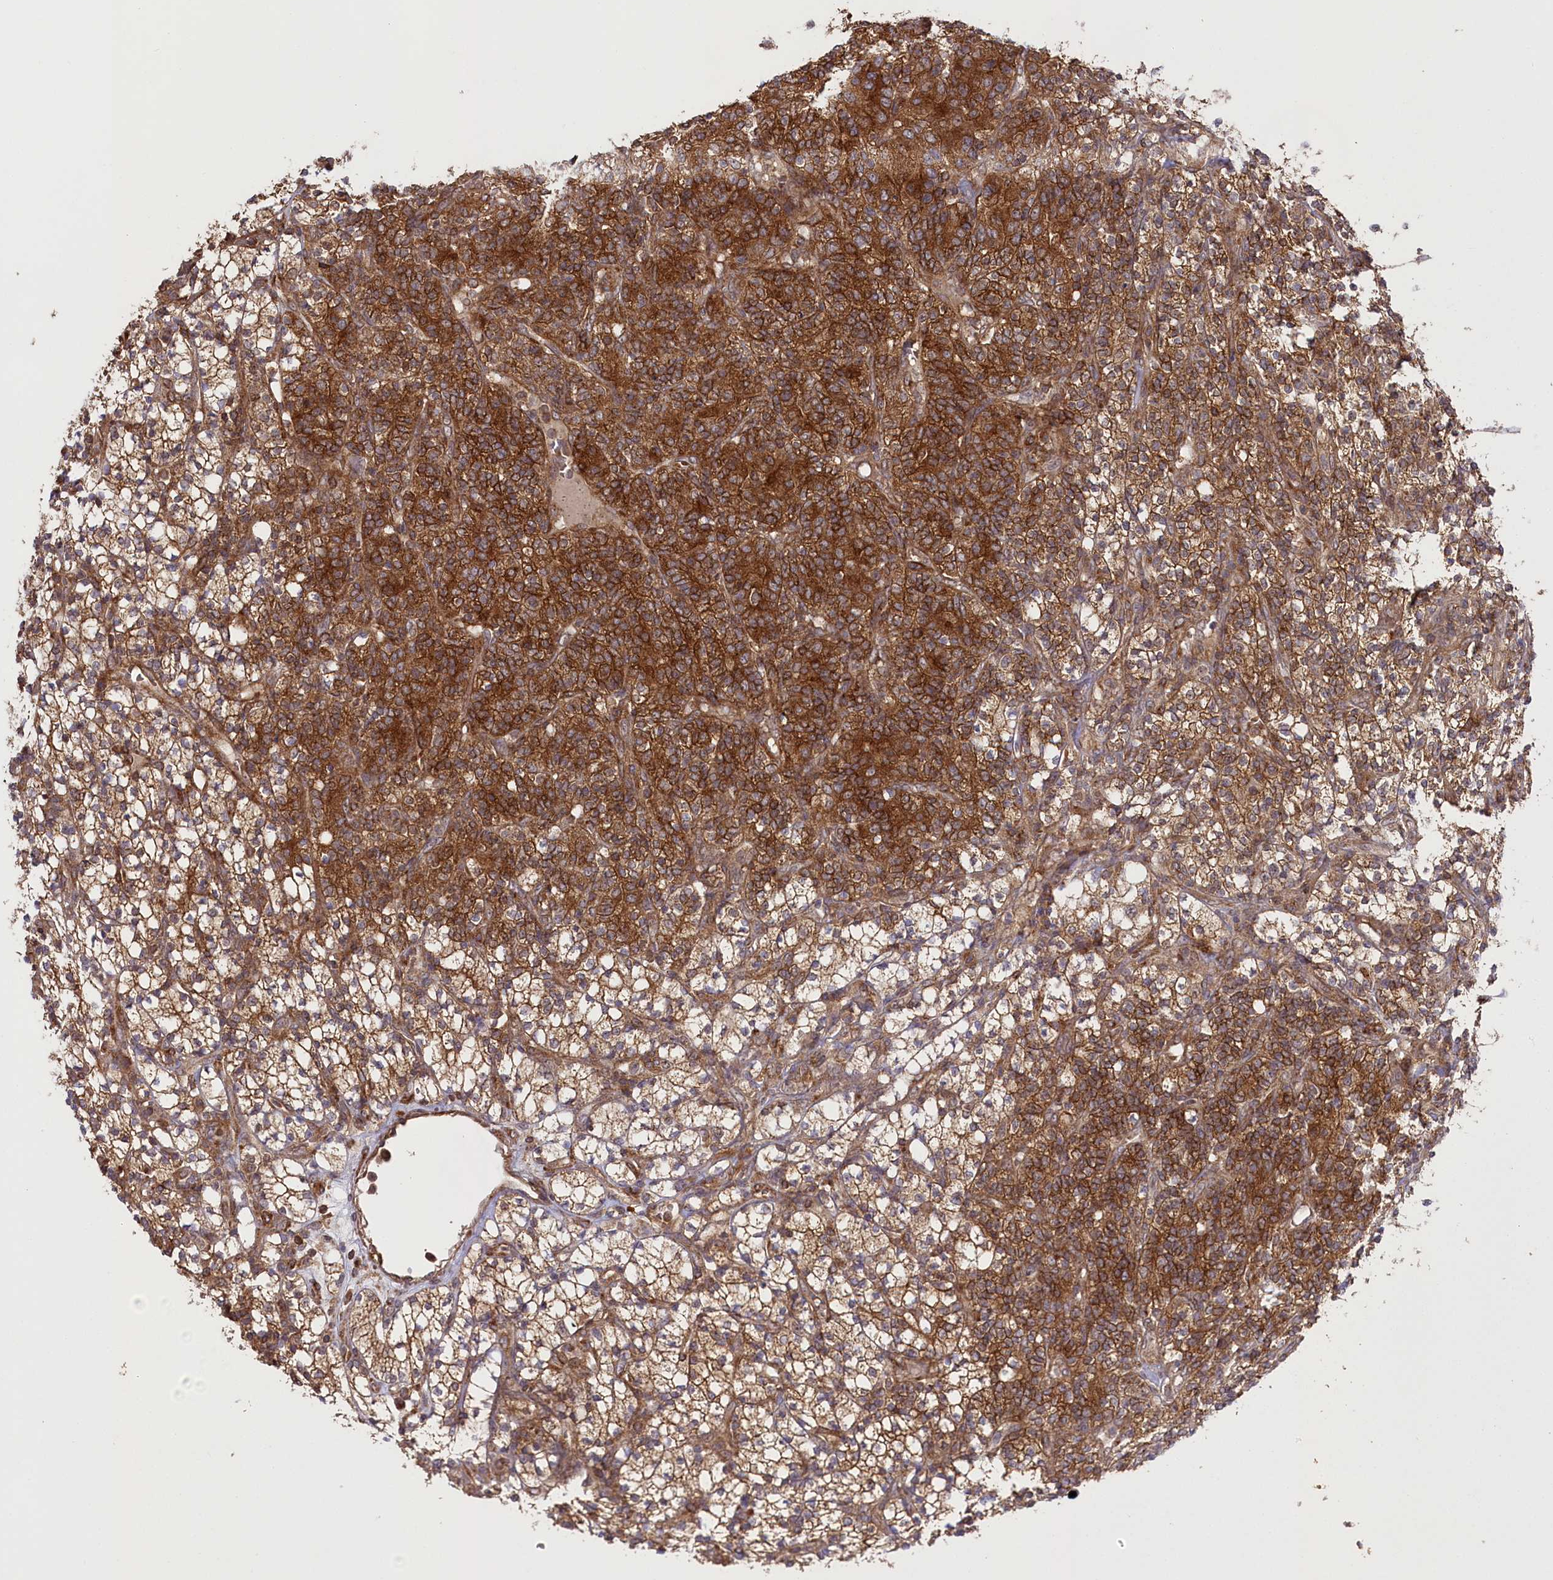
{"staining": {"intensity": "strong", "quantity": ">75%", "location": "cytoplasmic/membranous"}, "tissue": "renal cancer", "cell_type": "Tumor cells", "image_type": "cancer", "snomed": [{"axis": "morphology", "description": "Adenocarcinoma, NOS"}, {"axis": "topography", "description": "Kidney"}], "caption": "Protein staining exhibits strong cytoplasmic/membranous staining in approximately >75% of tumor cells in renal cancer (adenocarcinoma).", "gene": "CCDC91", "patient": {"sex": "male", "age": 77}}